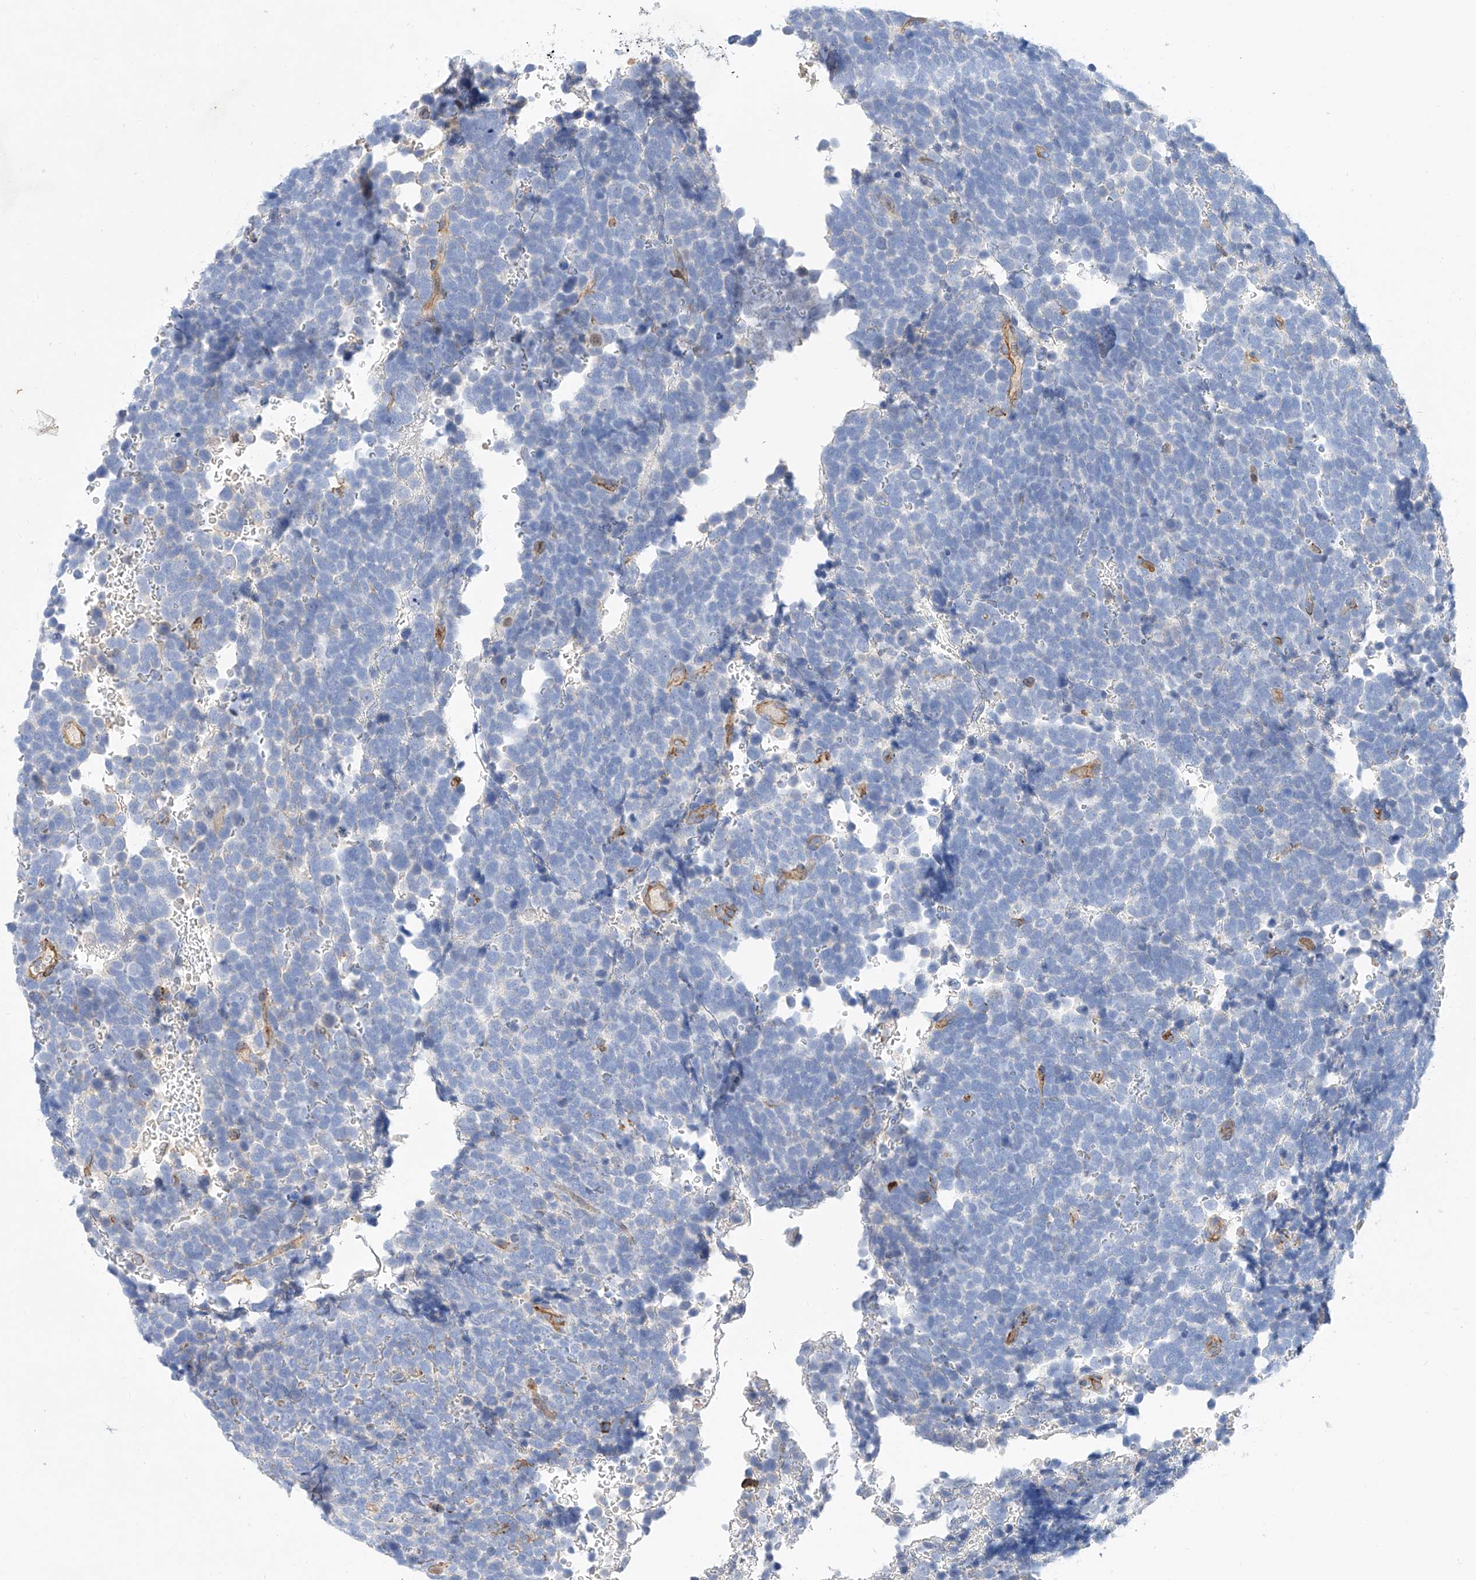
{"staining": {"intensity": "negative", "quantity": "none", "location": "none"}, "tissue": "urothelial cancer", "cell_type": "Tumor cells", "image_type": "cancer", "snomed": [{"axis": "morphology", "description": "Urothelial carcinoma, High grade"}, {"axis": "topography", "description": "Urinary bladder"}], "caption": "An image of human high-grade urothelial carcinoma is negative for staining in tumor cells.", "gene": "SBSPON", "patient": {"sex": "female", "age": 82}}